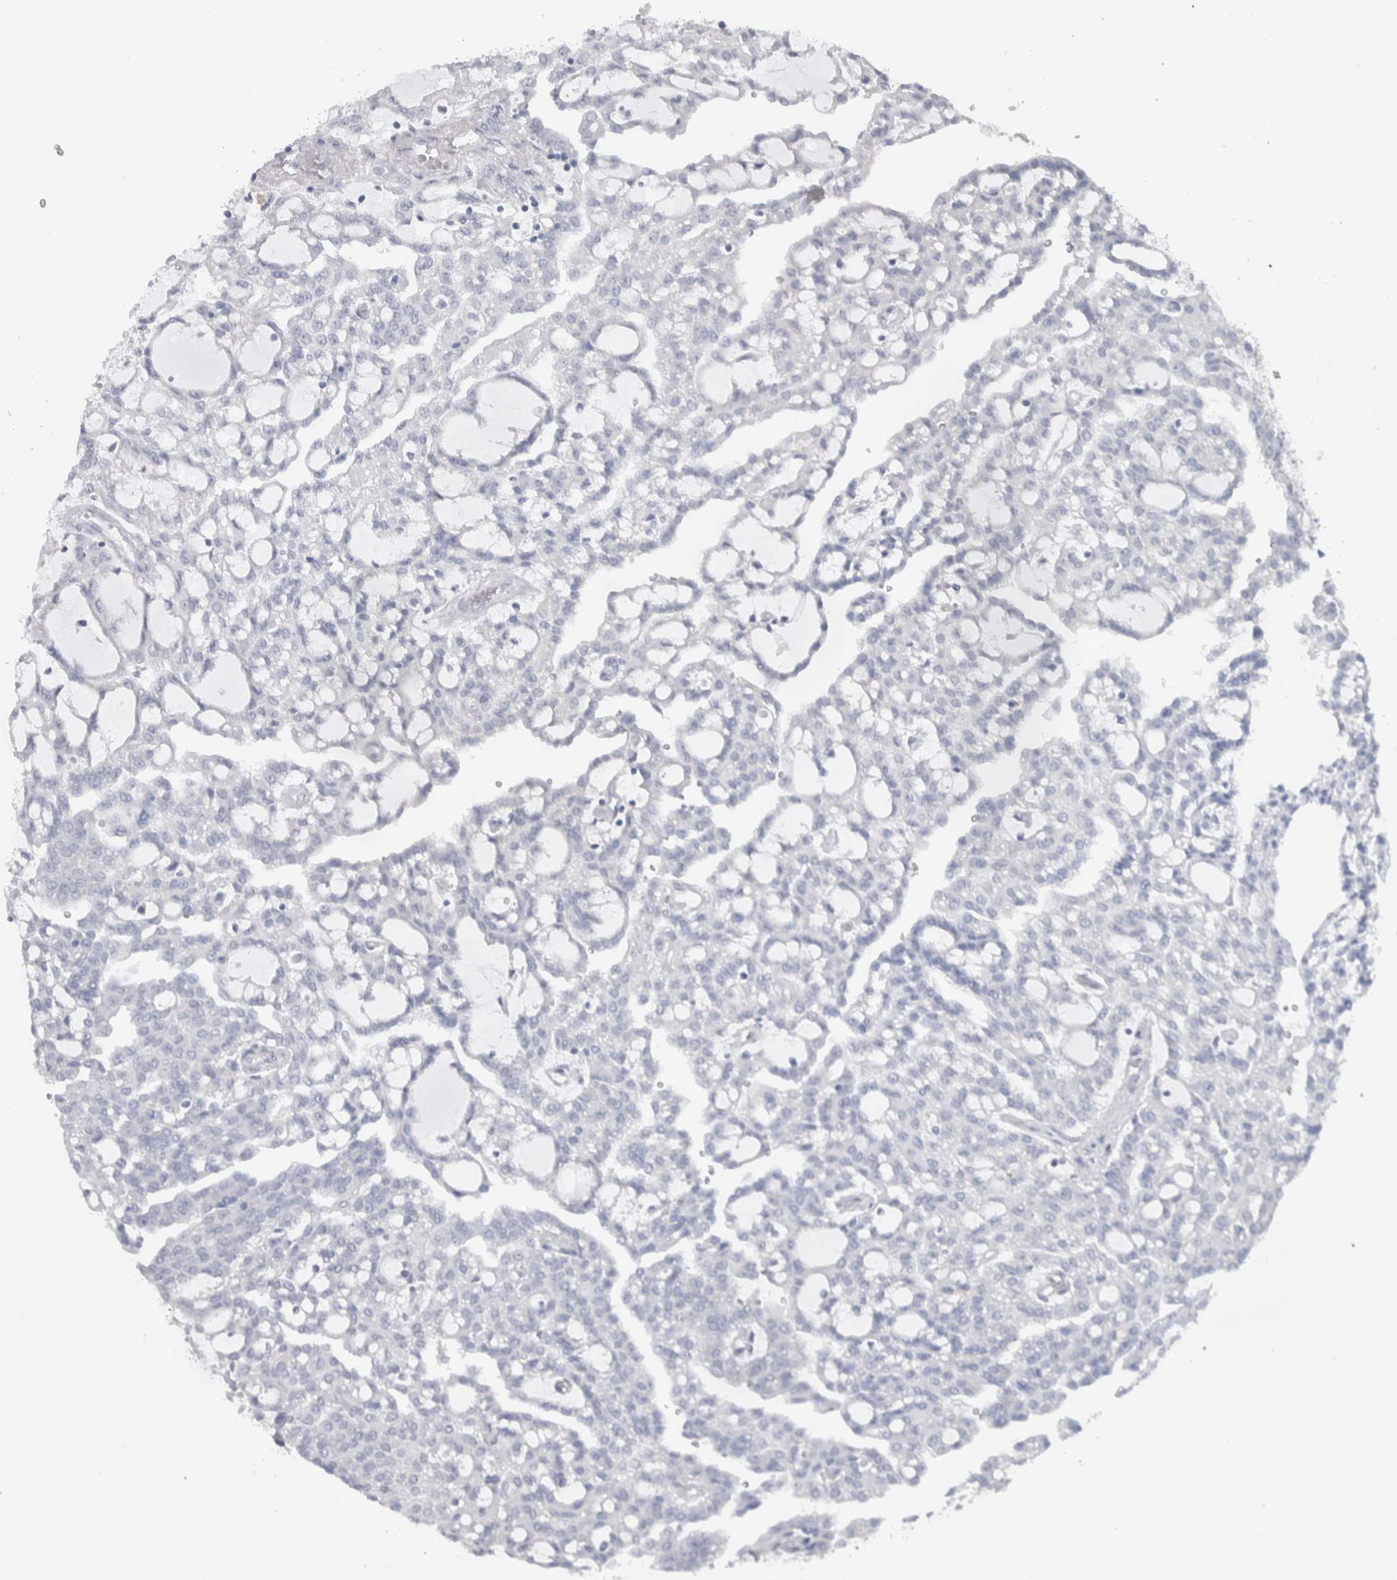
{"staining": {"intensity": "negative", "quantity": "none", "location": "none"}, "tissue": "renal cancer", "cell_type": "Tumor cells", "image_type": "cancer", "snomed": [{"axis": "morphology", "description": "Adenocarcinoma, NOS"}, {"axis": "topography", "description": "Kidney"}], "caption": "Tumor cells are negative for brown protein staining in renal cancer.", "gene": "CDH17", "patient": {"sex": "male", "age": 63}}